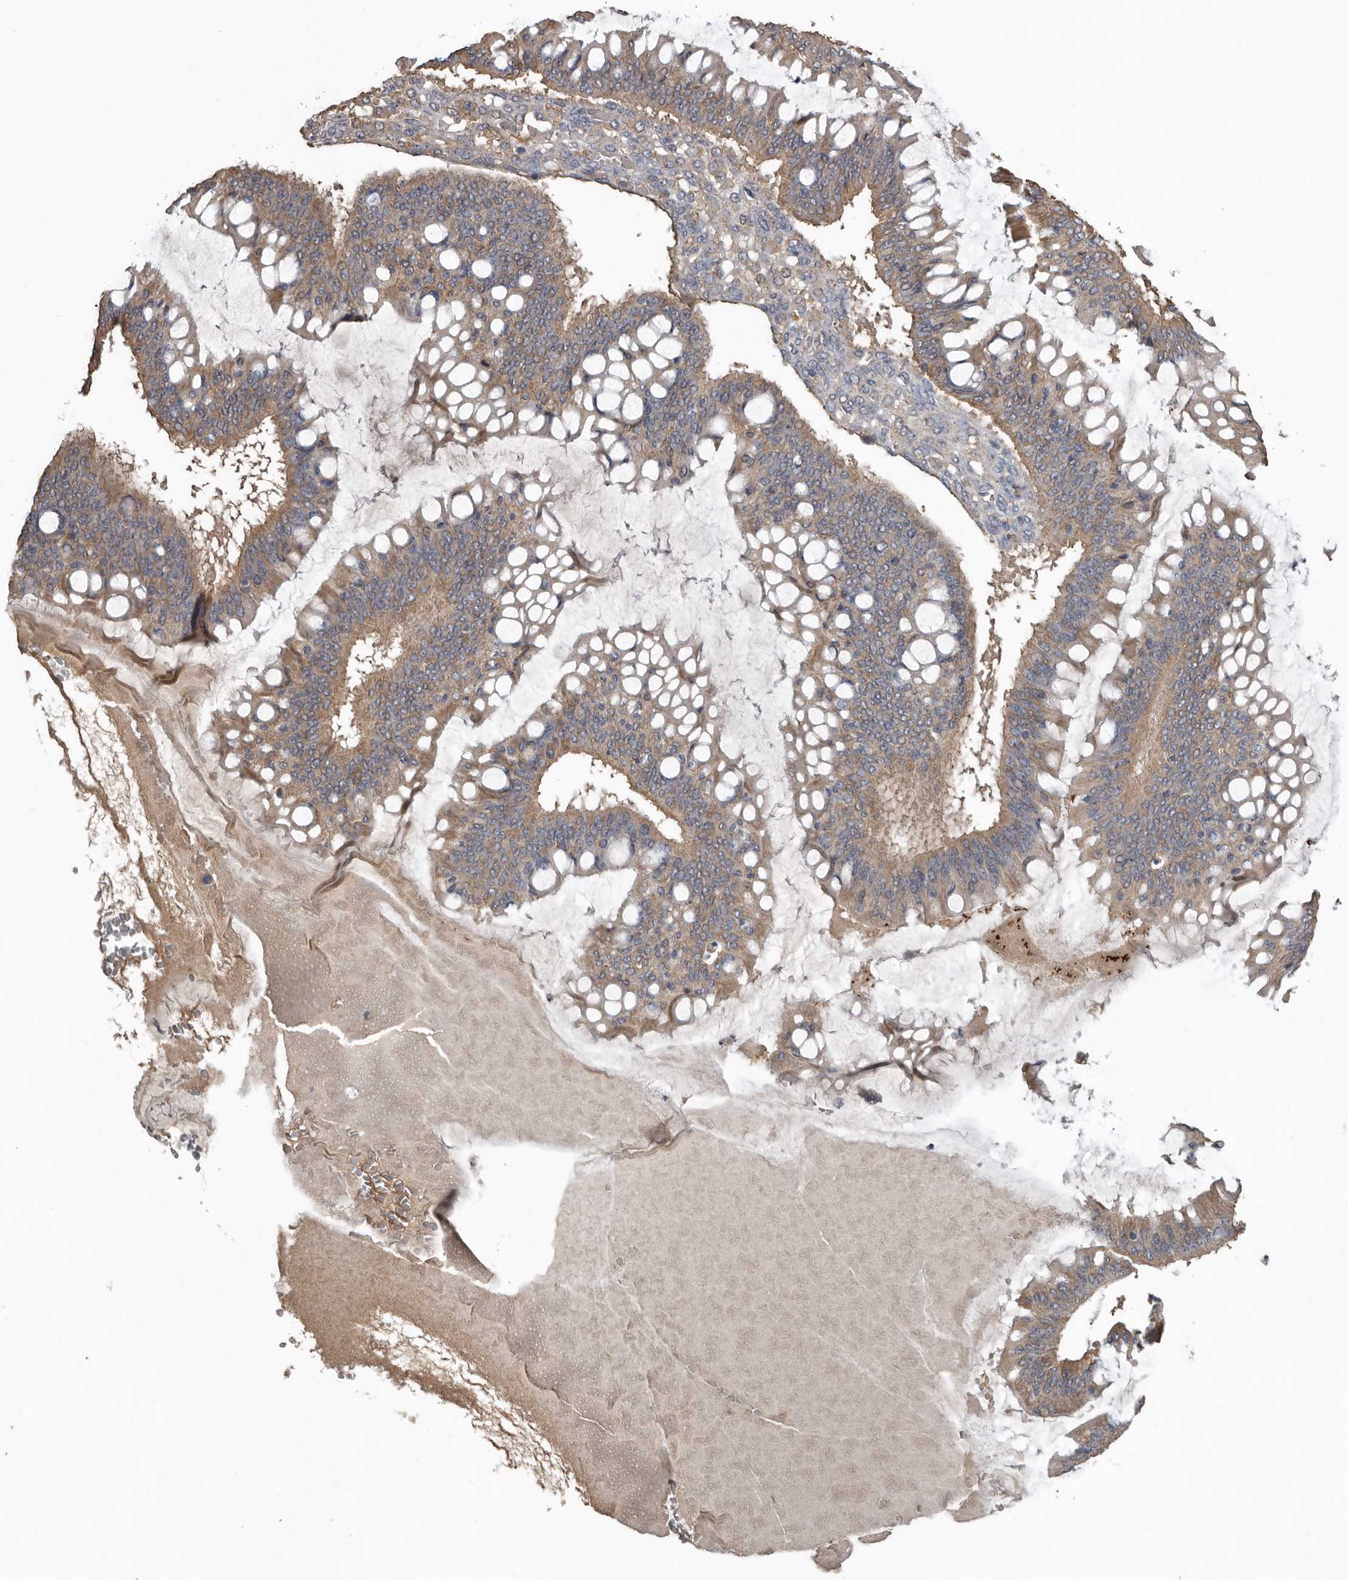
{"staining": {"intensity": "weak", "quantity": "25%-75%", "location": "cytoplasmic/membranous"}, "tissue": "ovarian cancer", "cell_type": "Tumor cells", "image_type": "cancer", "snomed": [{"axis": "morphology", "description": "Cystadenocarcinoma, mucinous, NOS"}, {"axis": "topography", "description": "Ovary"}], "caption": "Ovarian cancer stained with immunohistochemistry (IHC) demonstrates weak cytoplasmic/membranous staining in approximately 25%-75% of tumor cells.", "gene": "HYAL4", "patient": {"sex": "female", "age": 73}}